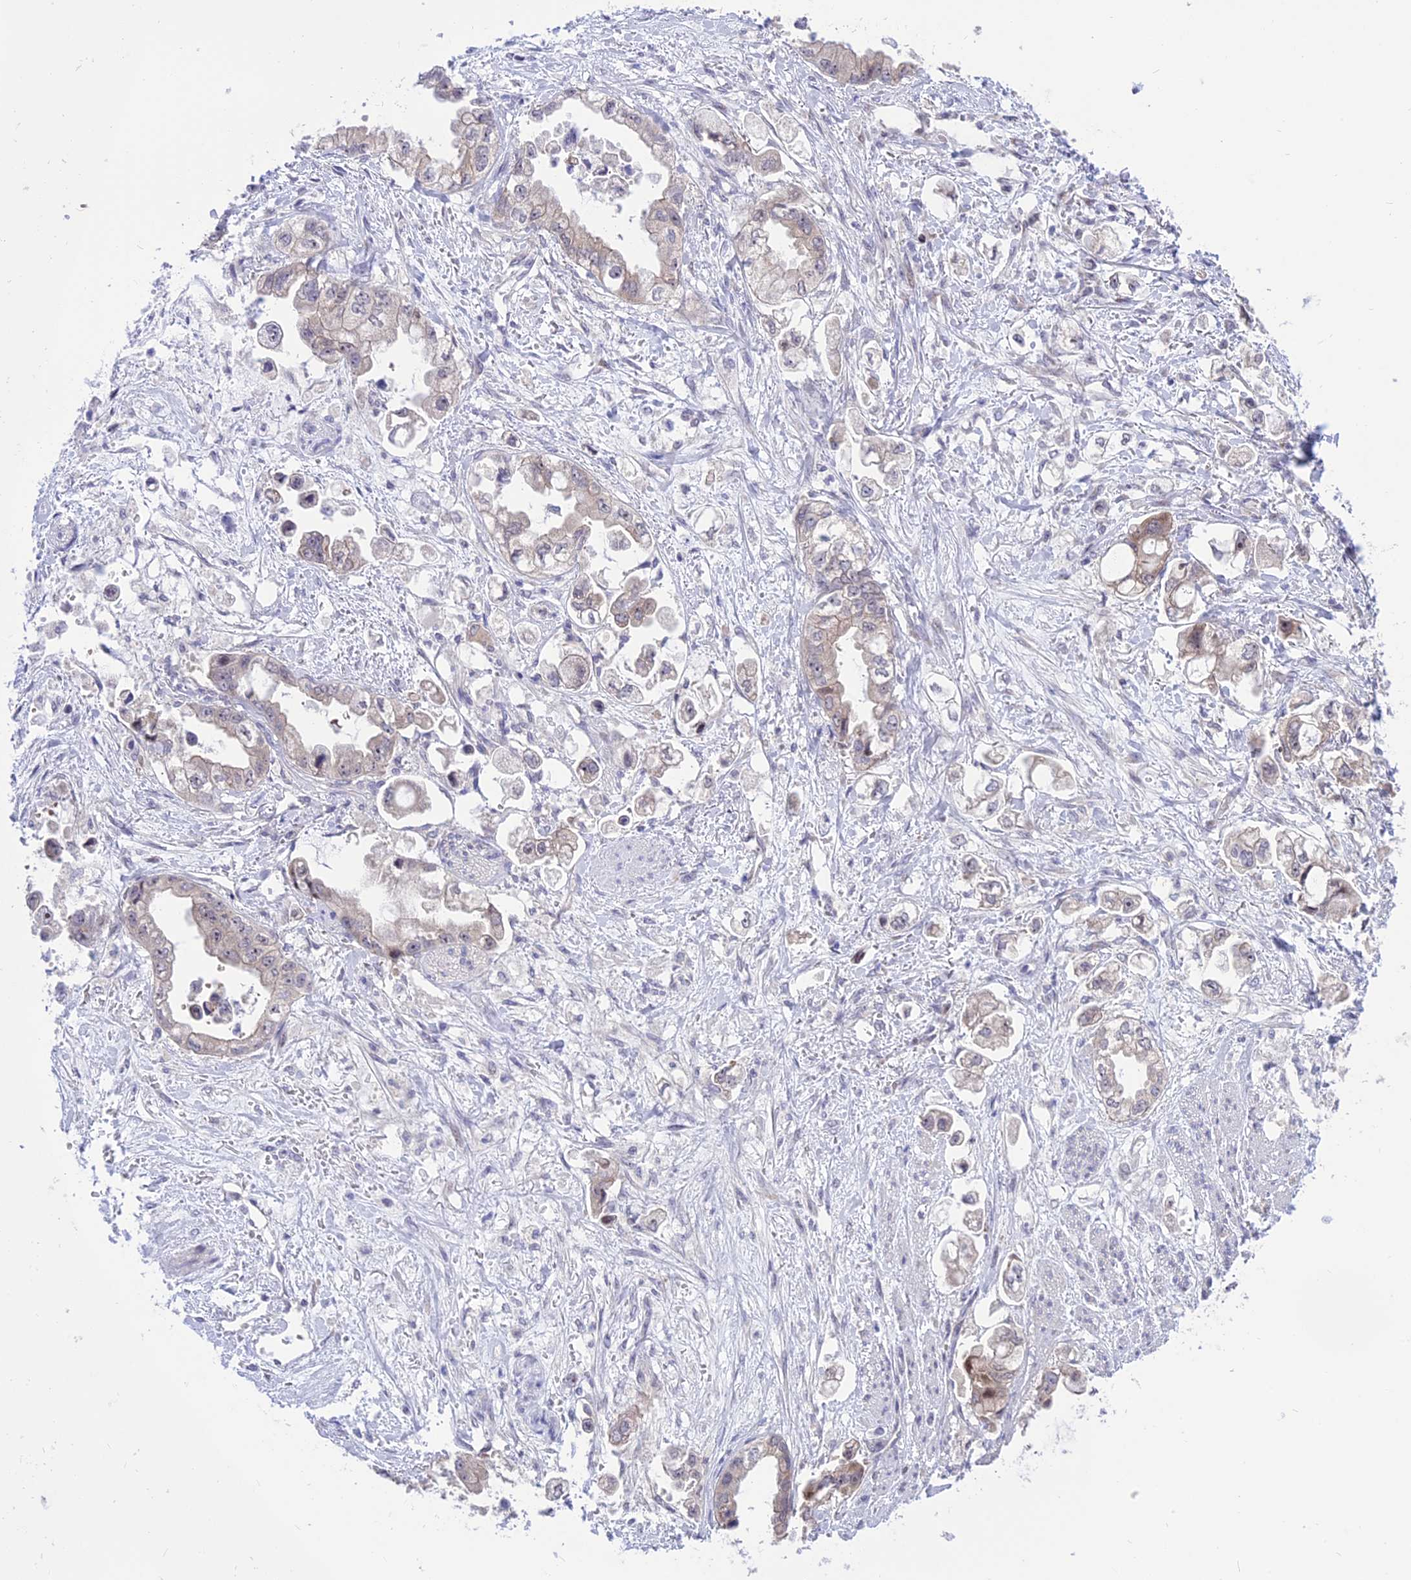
{"staining": {"intensity": "negative", "quantity": "none", "location": "none"}, "tissue": "stomach cancer", "cell_type": "Tumor cells", "image_type": "cancer", "snomed": [{"axis": "morphology", "description": "Adenocarcinoma, NOS"}, {"axis": "topography", "description": "Stomach"}], "caption": "An IHC micrograph of stomach cancer is shown. There is no staining in tumor cells of stomach cancer.", "gene": "ZNF837", "patient": {"sex": "male", "age": 62}}